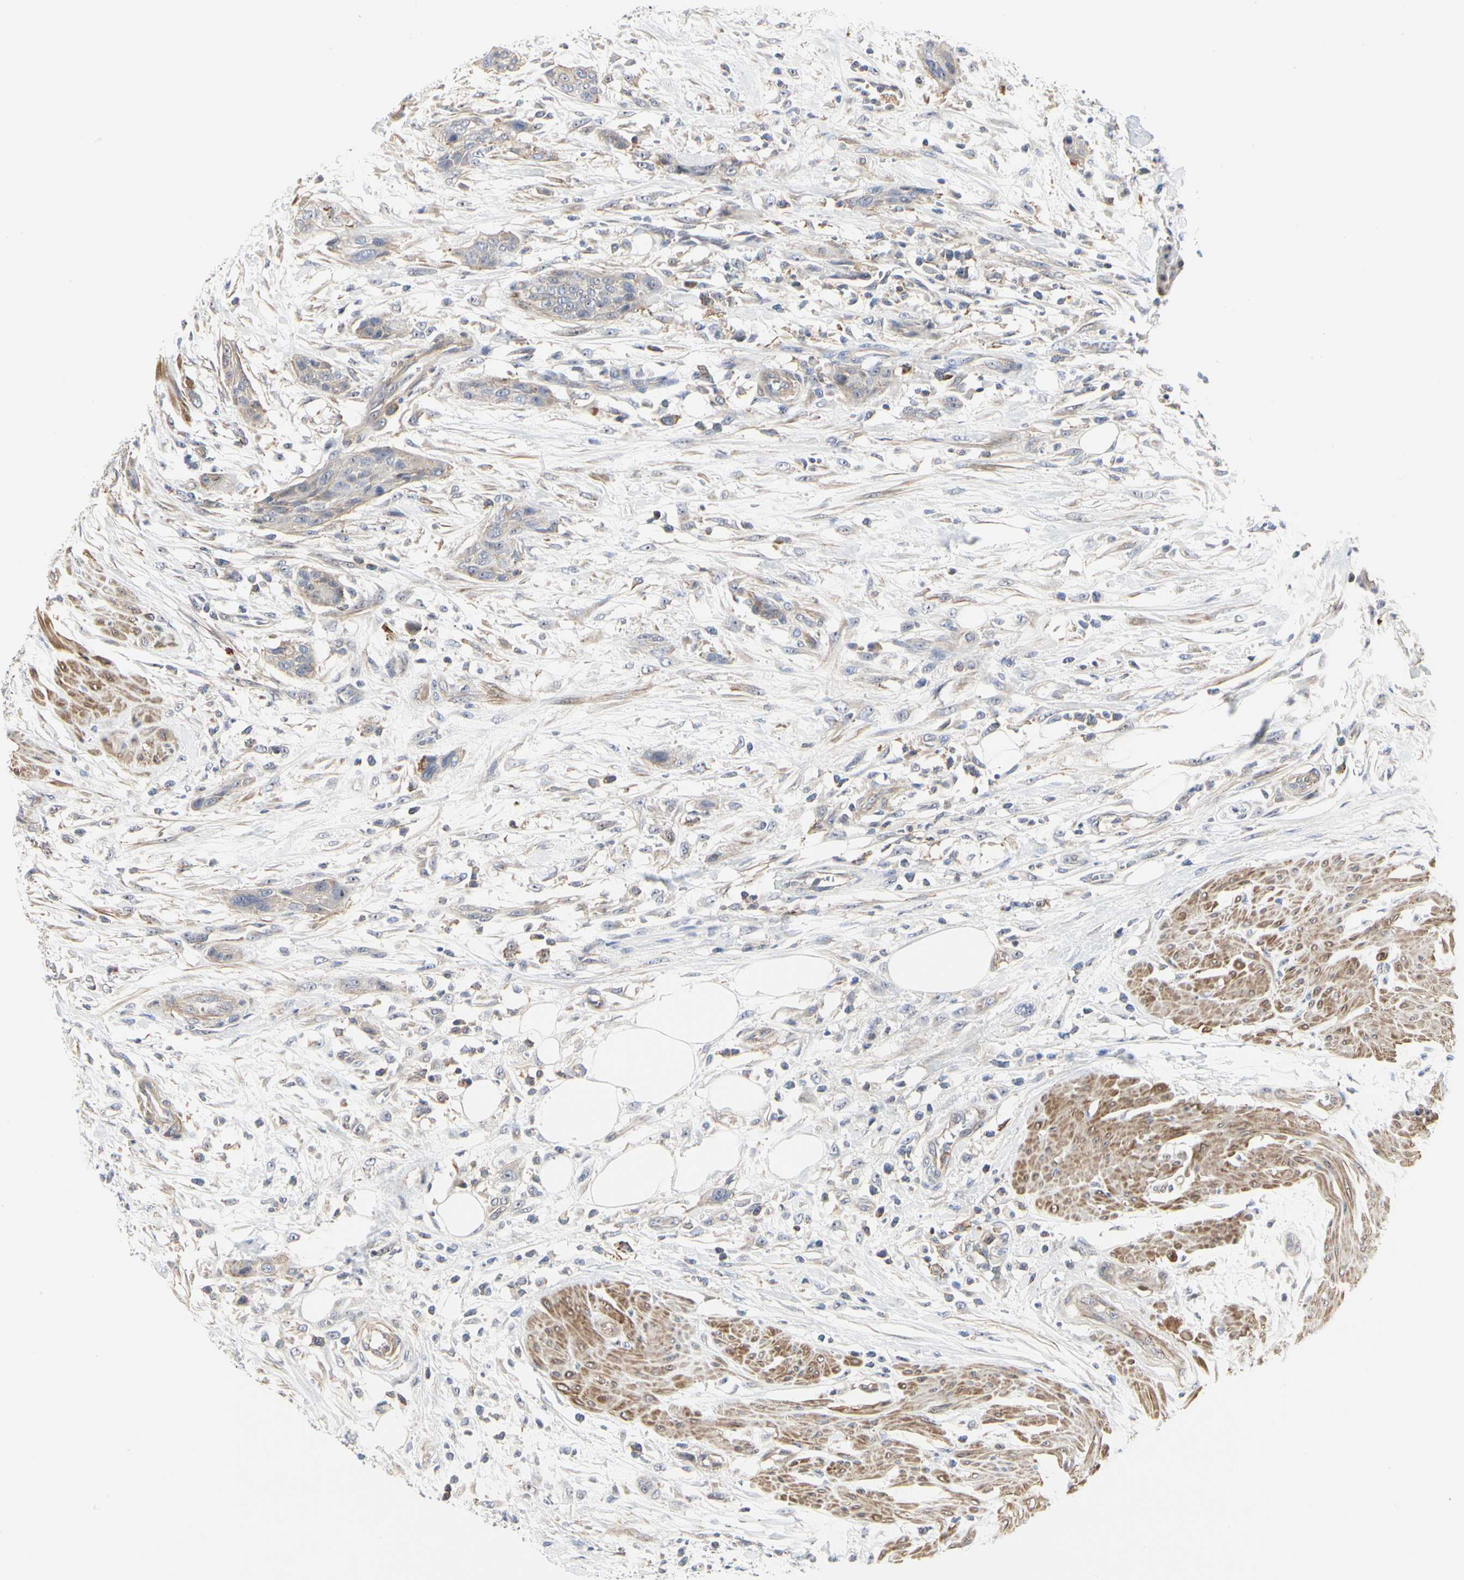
{"staining": {"intensity": "weak", "quantity": "25%-75%", "location": "cytoplasmic/membranous"}, "tissue": "urothelial cancer", "cell_type": "Tumor cells", "image_type": "cancer", "snomed": [{"axis": "morphology", "description": "Urothelial carcinoma, High grade"}, {"axis": "topography", "description": "Urinary bladder"}], "caption": "Protein expression analysis of high-grade urothelial carcinoma exhibits weak cytoplasmic/membranous staining in about 25%-75% of tumor cells. The protein is stained brown, and the nuclei are stained in blue (DAB (3,3'-diaminobenzidine) IHC with brightfield microscopy, high magnification).", "gene": "SHANK2", "patient": {"sex": "male", "age": 35}}